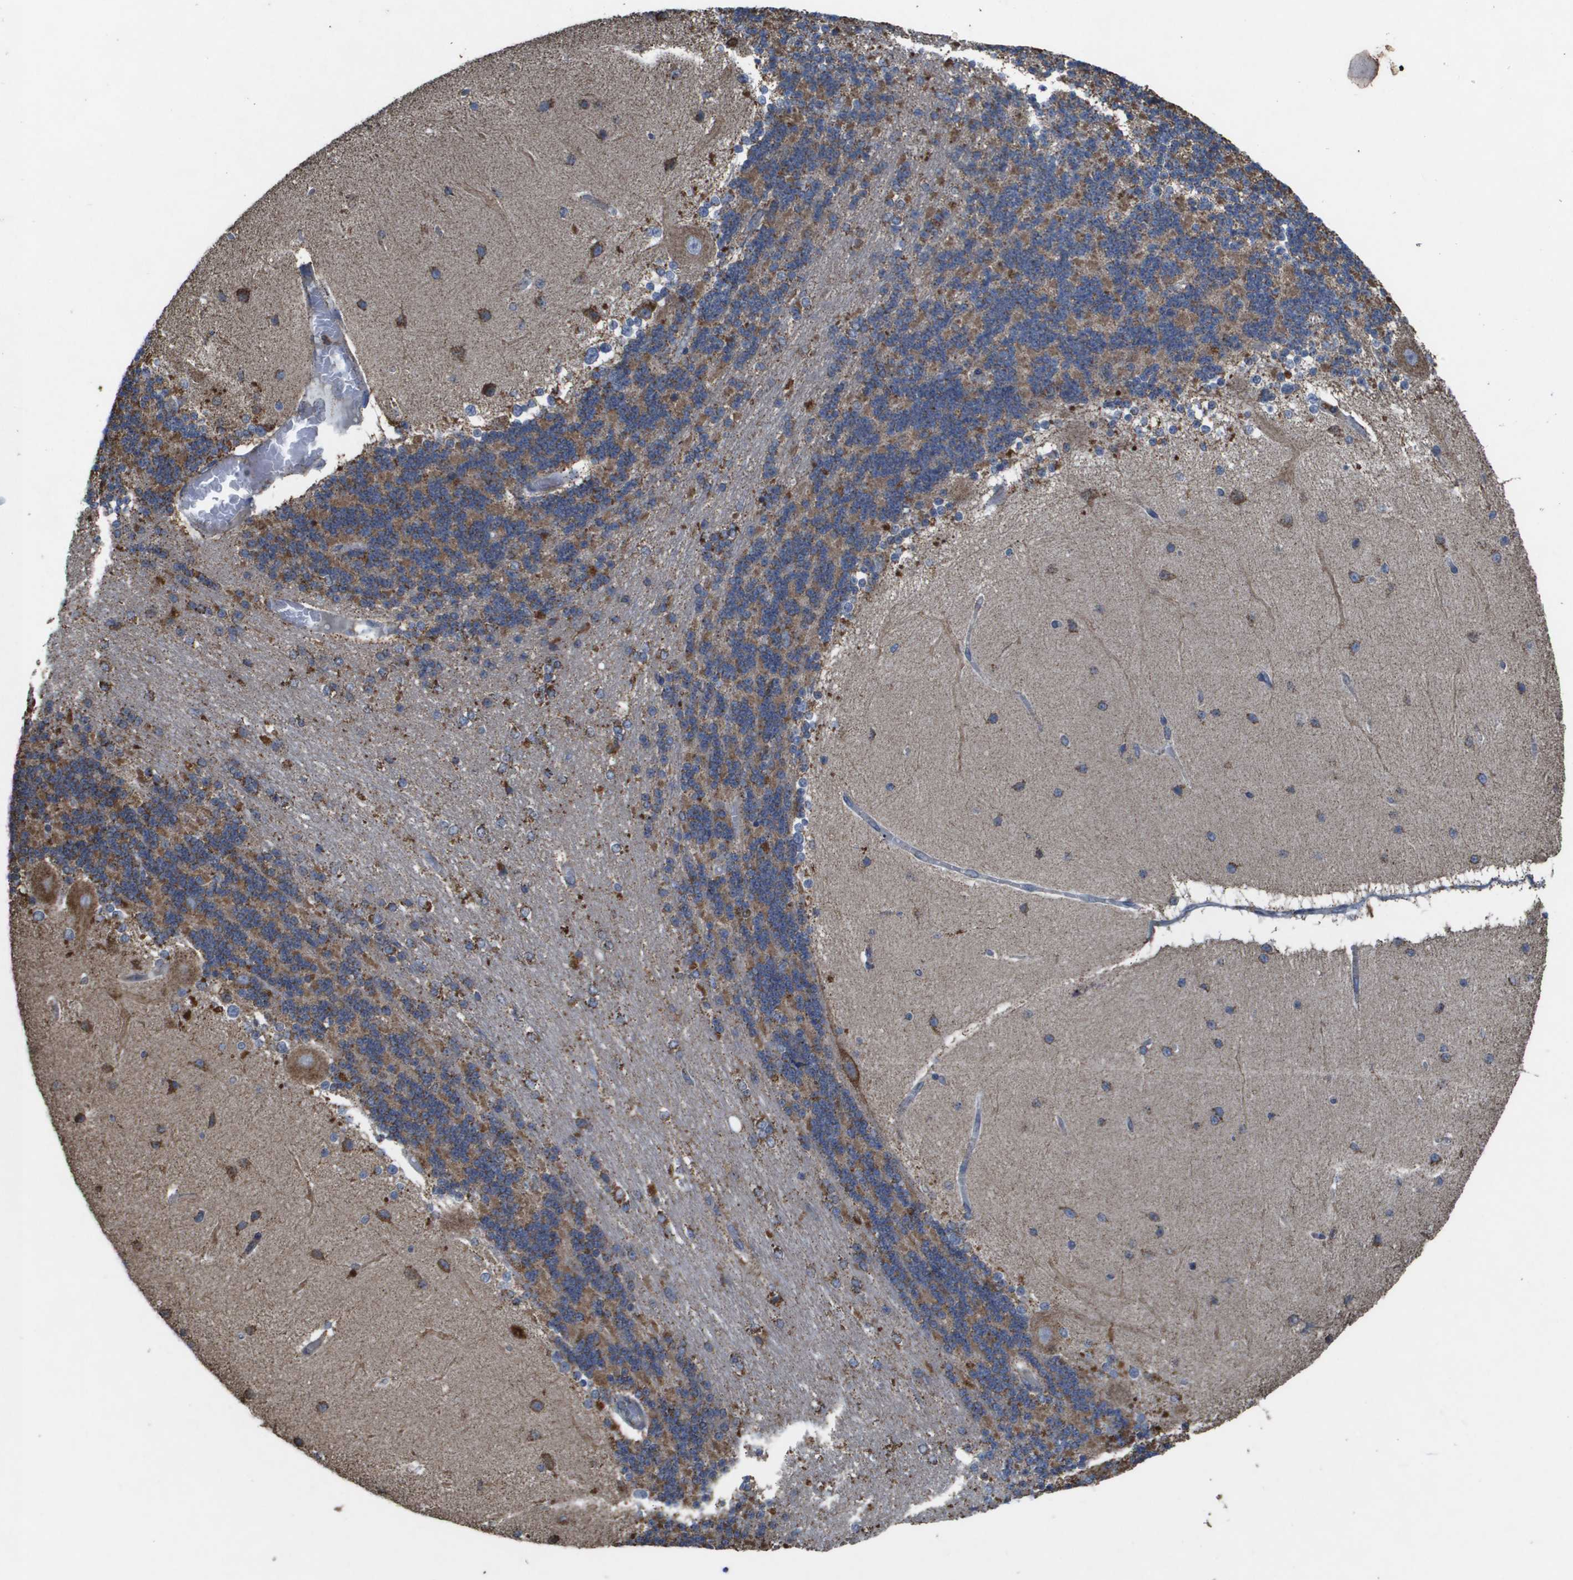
{"staining": {"intensity": "moderate", "quantity": ">75%", "location": "cytoplasmic/membranous"}, "tissue": "cerebellum", "cell_type": "Cells in granular layer", "image_type": "normal", "snomed": [{"axis": "morphology", "description": "Normal tissue, NOS"}, {"axis": "topography", "description": "Cerebellum"}], "caption": "Immunohistochemistry (DAB (3,3'-diaminobenzidine)) staining of benign human cerebellum shows moderate cytoplasmic/membranous protein positivity in approximately >75% of cells in granular layer.", "gene": "HSPE1", "patient": {"sex": "female", "age": 54}}